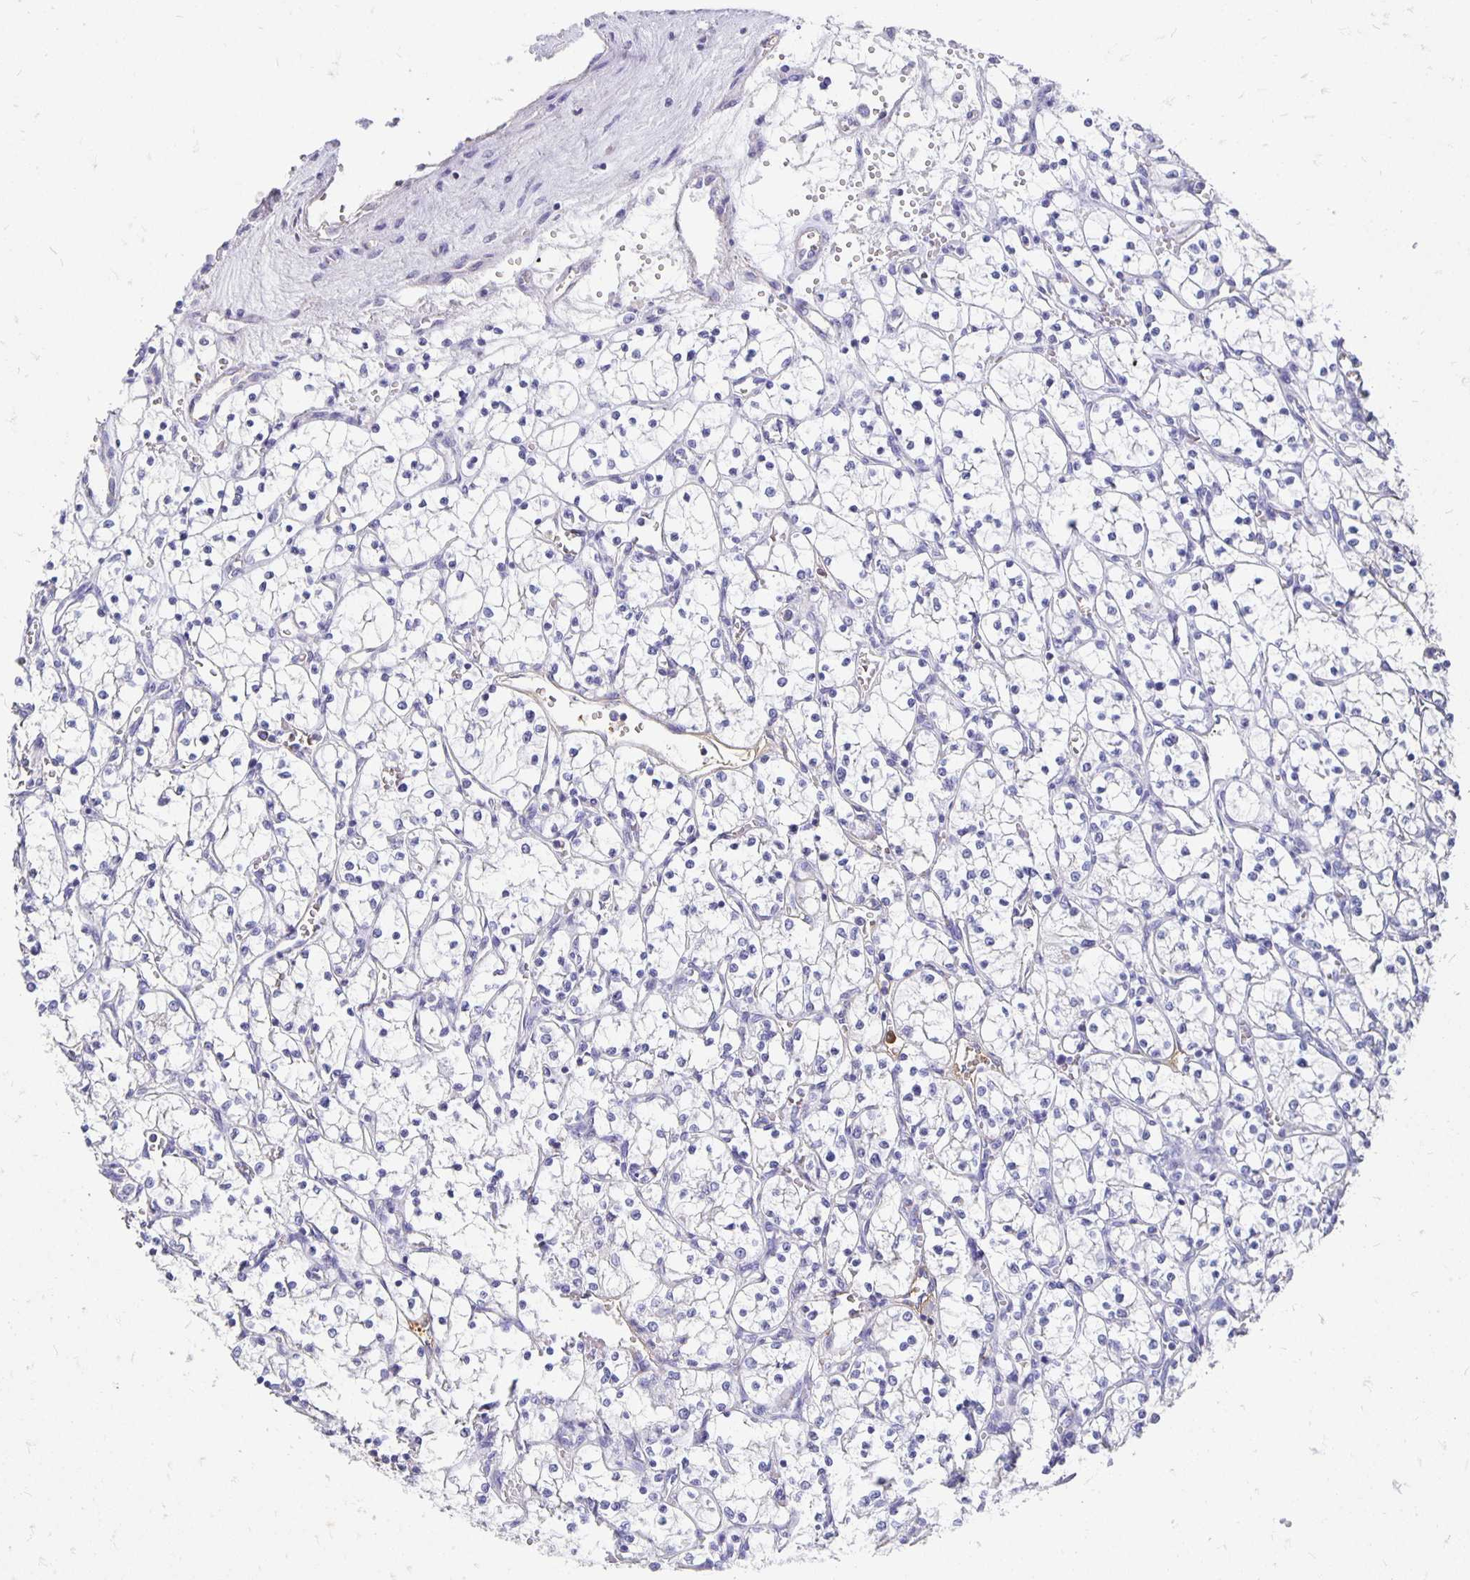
{"staining": {"intensity": "negative", "quantity": "none", "location": "none"}, "tissue": "renal cancer", "cell_type": "Tumor cells", "image_type": "cancer", "snomed": [{"axis": "morphology", "description": "Adenocarcinoma, NOS"}, {"axis": "topography", "description": "Kidney"}], "caption": "There is no significant expression in tumor cells of renal adenocarcinoma. (DAB (3,3'-diaminobenzidine) IHC with hematoxylin counter stain).", "gene": "APOB", "patient": {"sex": "female", "age": 69}}